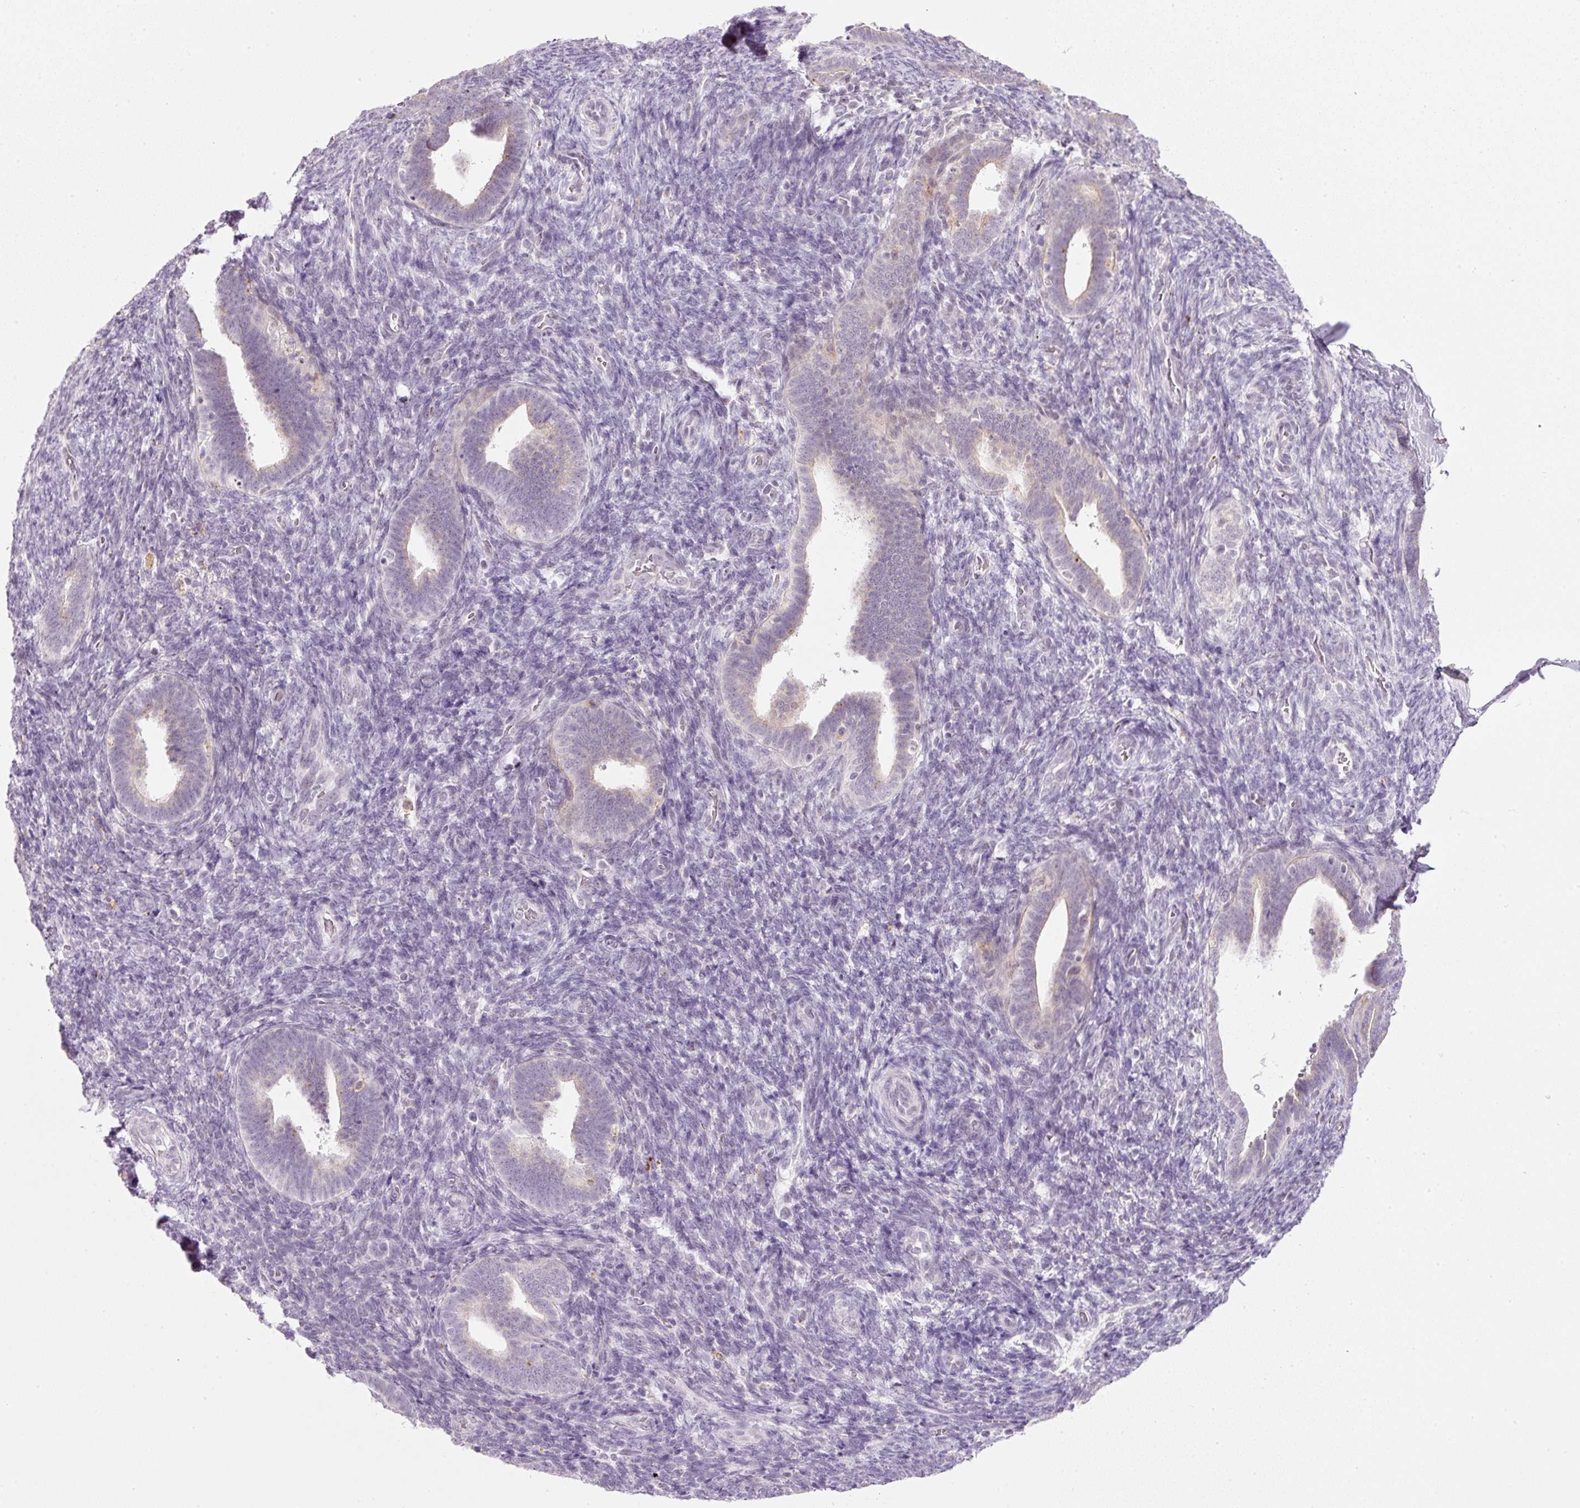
{"staining": {"intensity": "negative", "quantity": "none", "location": "none"}, "tissue": "endometrium", "cell_type": "Cells in endometrial stroma", "image_type": "normal", "snomed": [{"axis": "morphology", "description": "Normal tissue, NOS"}, {"axis": "topography", "description": "Endometrium"}], "caption": "This is an immunohistochemistry (IHC) image of benign endometrium. There is no expression in cells in endometrial stroma.", "gene": "ZNF639", "patient": {"sex": "female", "age": 34}}